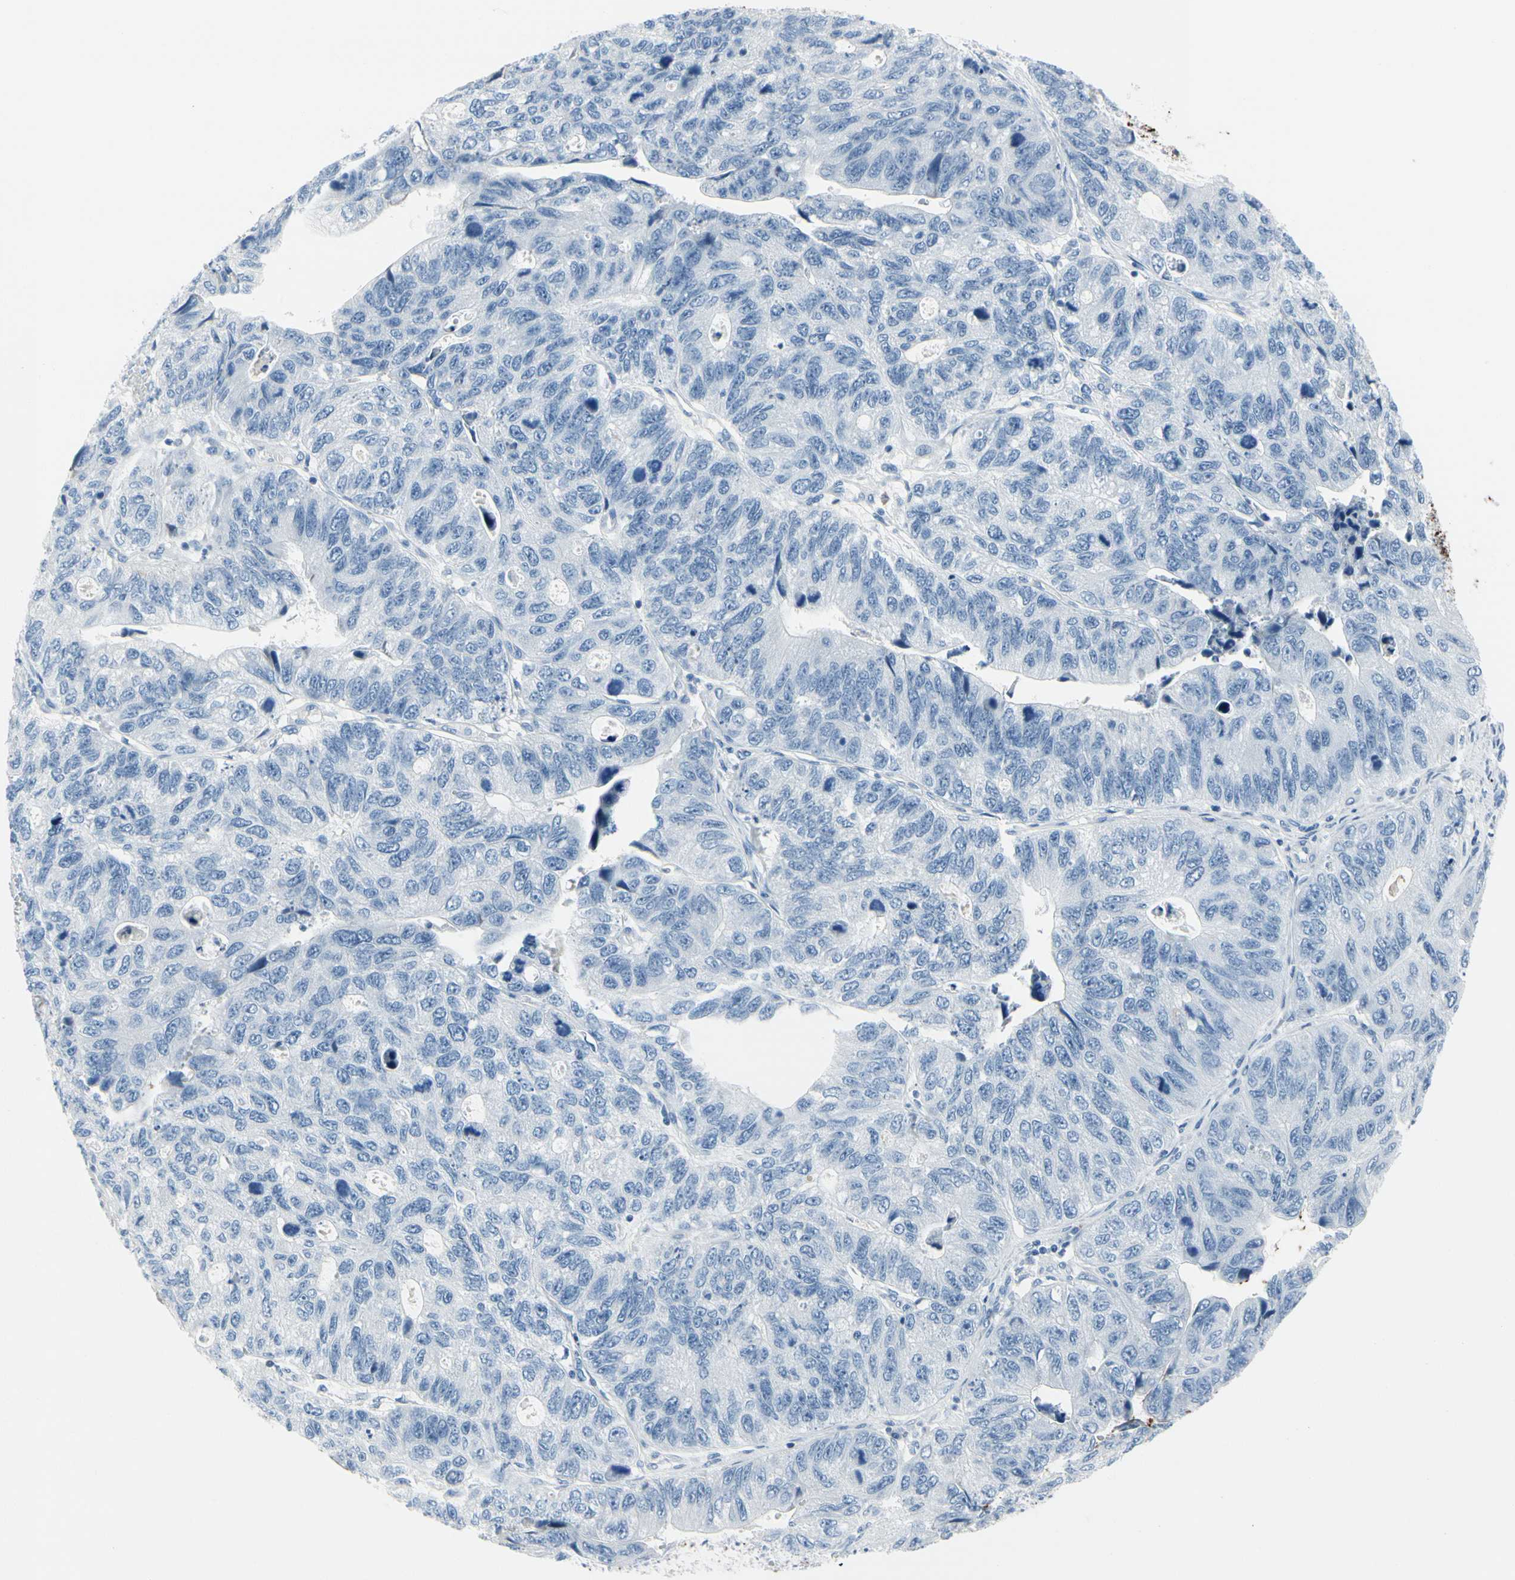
{"staining": {"intensity": "negative", "quantity": "none", "location": "none"}, "tissue": "stomach cancer", "cell_type": "Tumor cells", "image_type": "cancer", "snomed": [{"axis": "morphology", "description": "Adenocarcinoma, NOS"}, {"axis": "topography", "description": "Stomach"}], "caption": "High power microscopy image of an IHC micrograph of stomach adenocarcinoma, revealing no significant staining in tumor cells.", "gene": "MUC5B", "patient": {"sex": "male", "age": 59}}